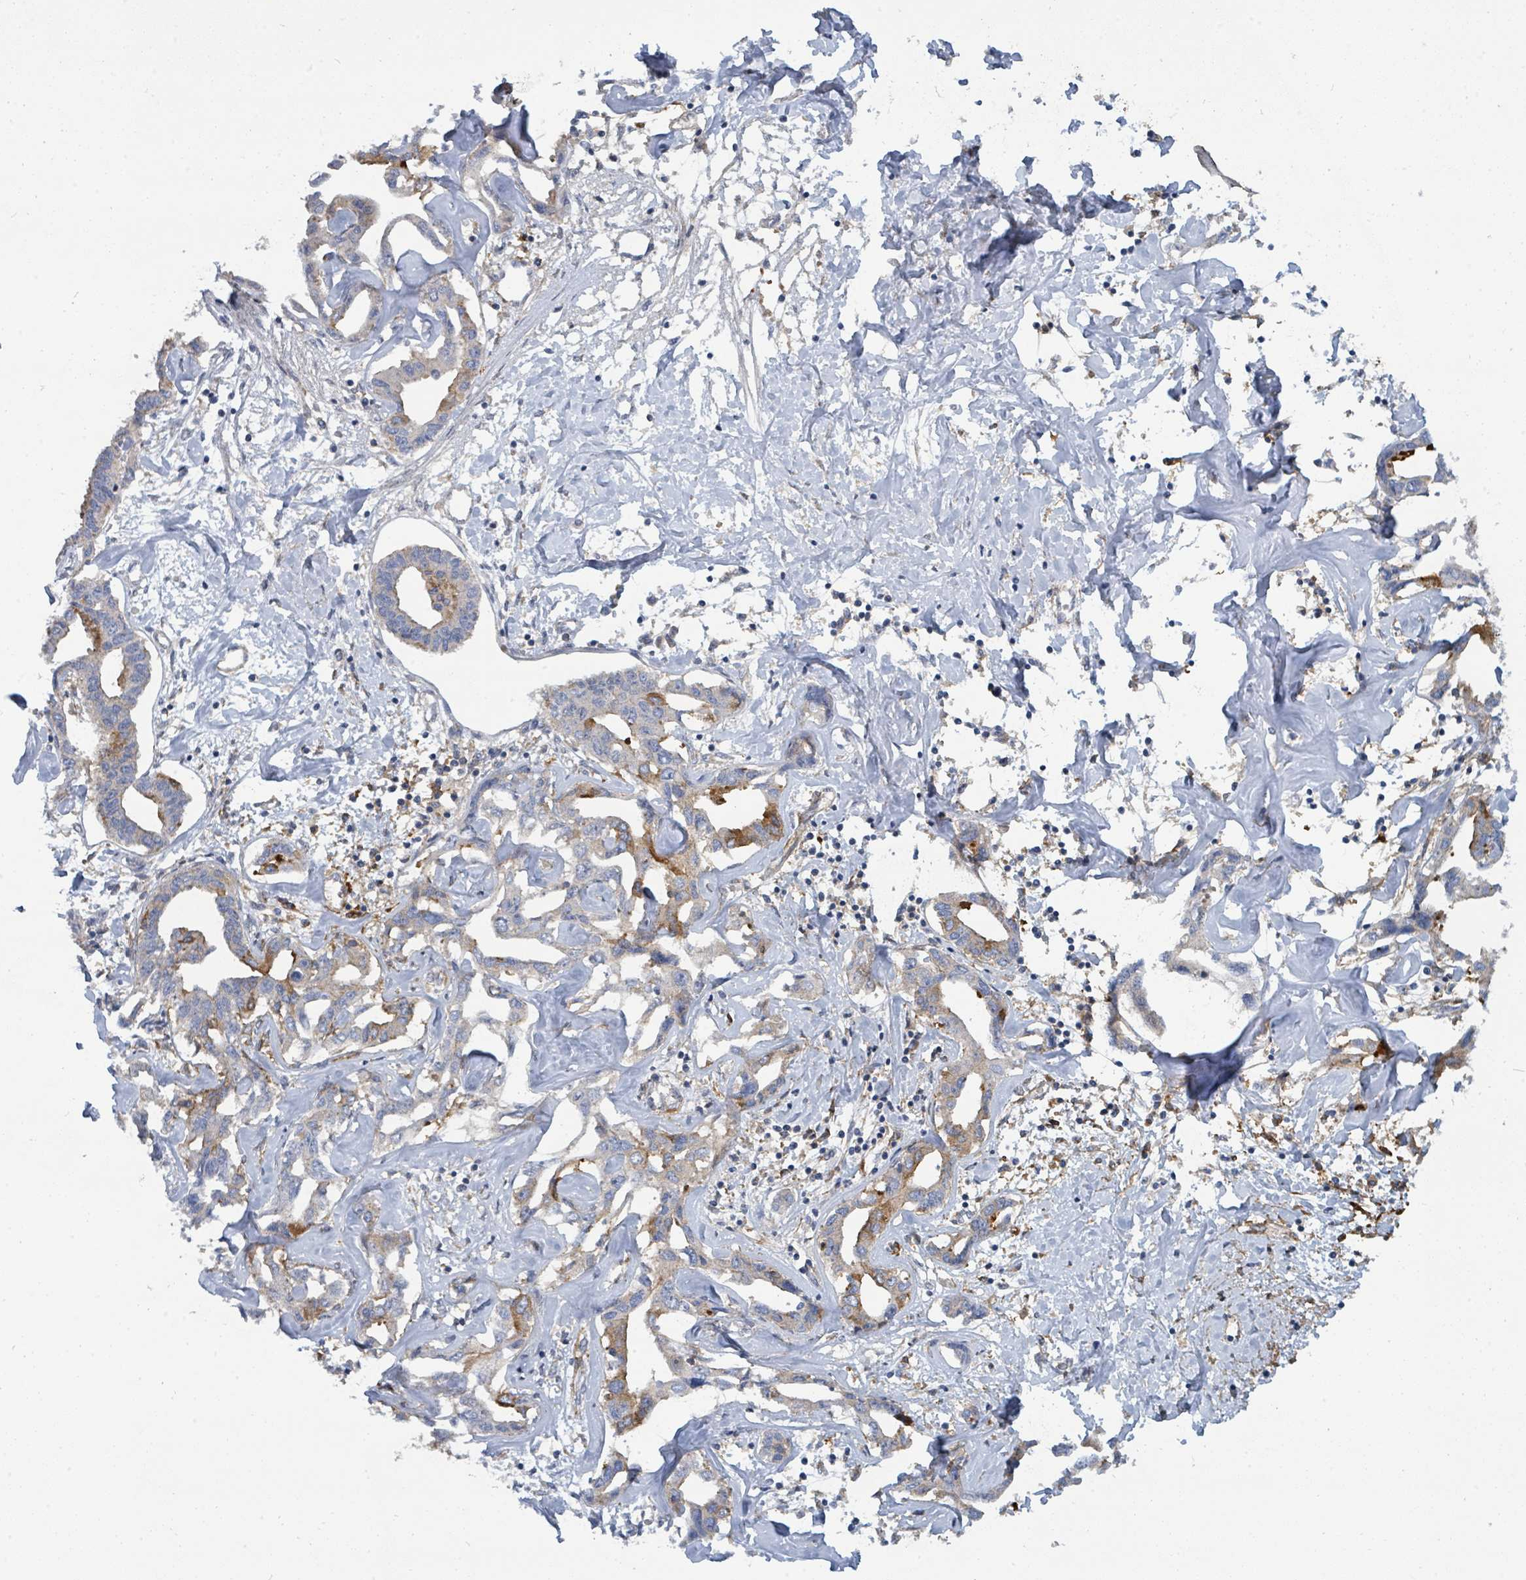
{"staining": {"intensity": "moderate", "quantity": "<25%", "location": "cytoplasmic/membranous"}, "tissue": "liver cancer", "cell_type": "Tumor cells", "image_type": "cancer", "snomed": [{"axis": "morphology", "description": "Cholangiocarcinoma"}, {"axis": "topography", "description": "Liver"}], "caption": "Brown immunohistochemical staining in cholangiocarcinoma (liver) demonstrates moderate cytoplasmic/membranous staining in approximately <25% of tumor cells.", "gene": "IFIT1", "patient": {"sex": "male", "age": 59}}